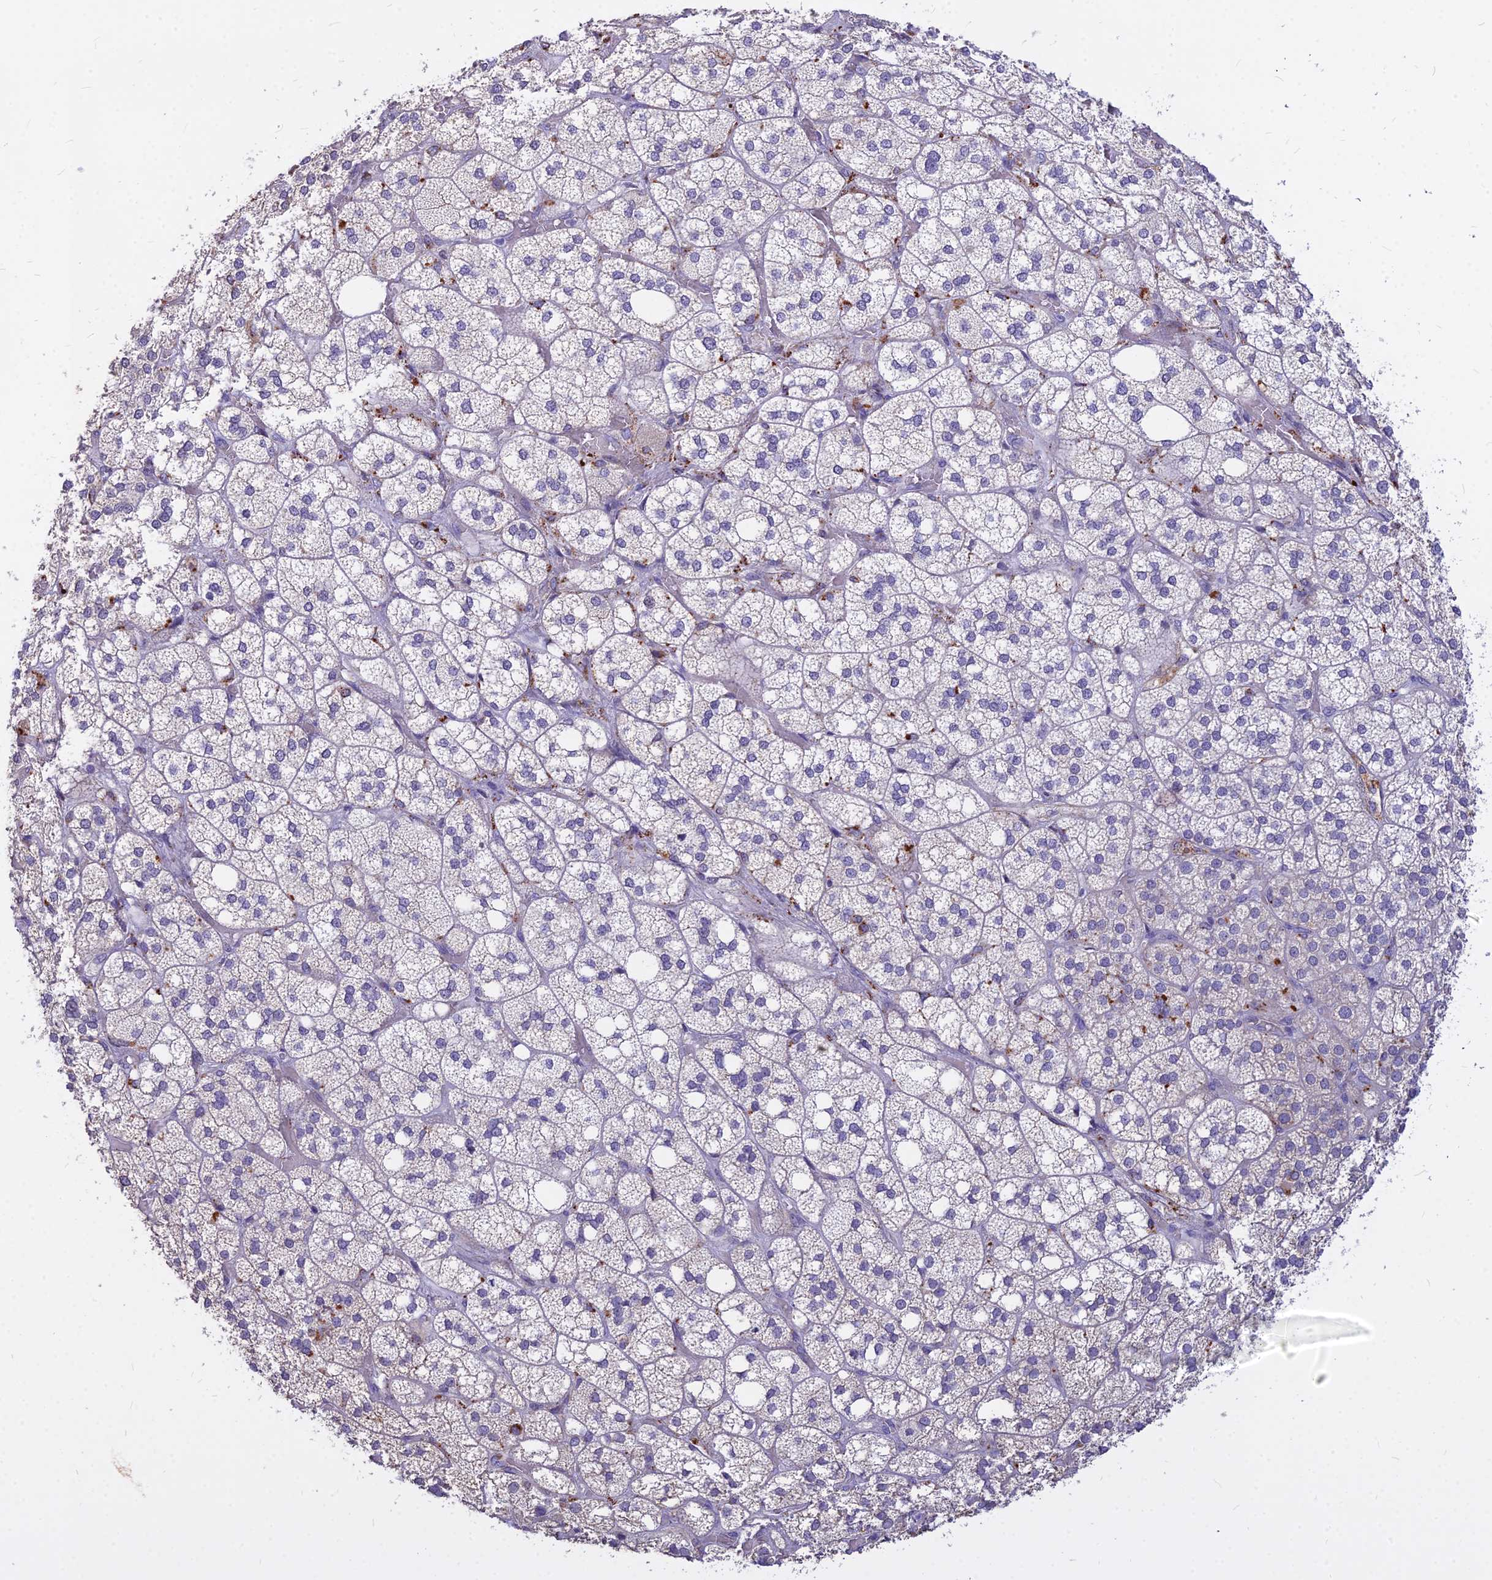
{"staining": {"intensity": "negative", "quantity": "none", "location": "none"}, "tissue": "adrenal gland", "cell_type": "Glandular cells", "image_type": "normal", "snomed": [{"axis": "morphology", "description": "Normal tissue, NOS"}, {"axis": "topography", "description": "Adrenal gland"}], "caption": "Immunohistochemistry of unremarkable human adrenal gland reveals no positivity in glandular cells.", "gene": "PCED1B", "patient": {"sex": "male", "age": 61}}